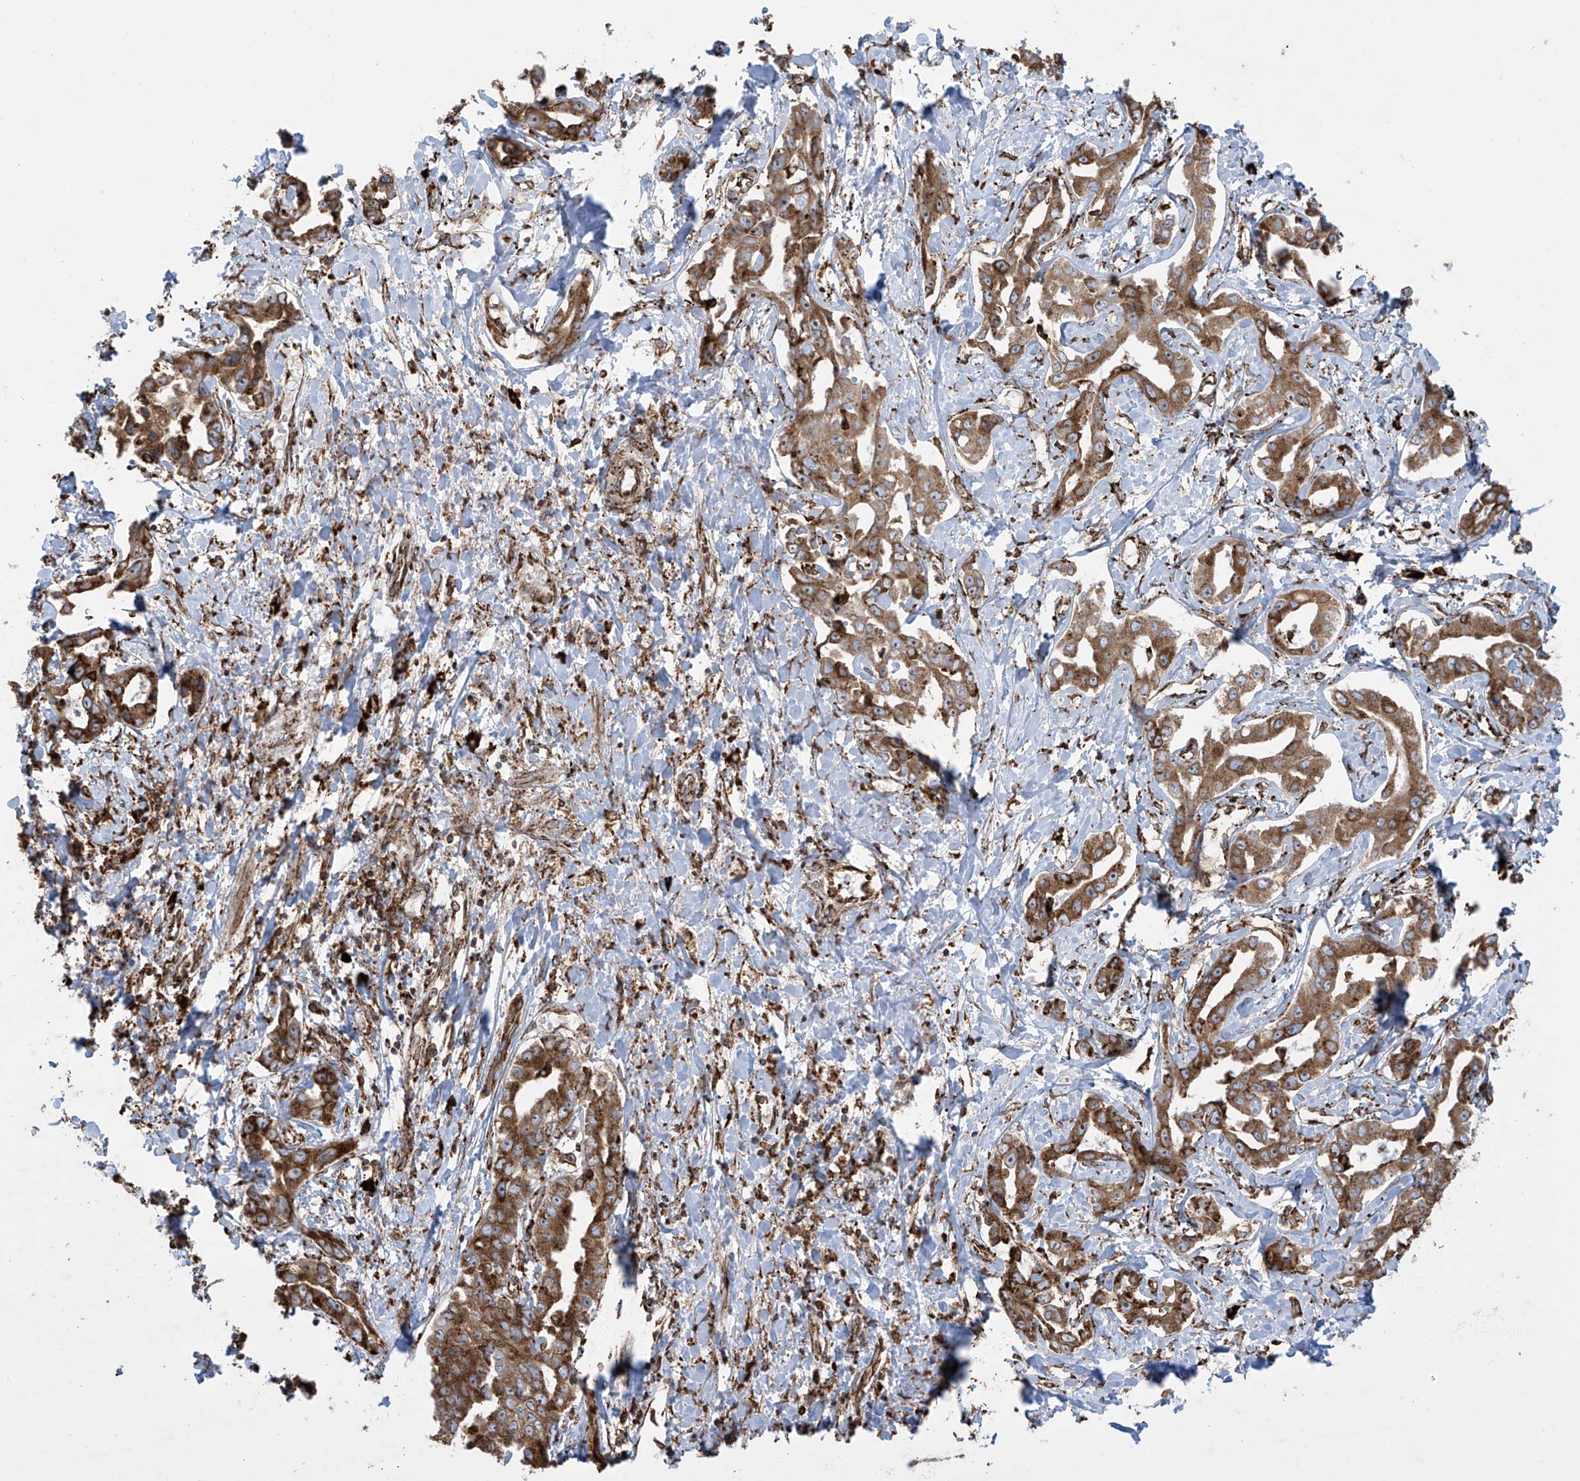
{"staining": {"intensity": "moderate", "quantity": ">75%", "location": "cytoplasmic/membranous"}, "tissue": "liver cancer", "cell_type": "Tumor cells", "image_type": "cancer", "snomed": [{"axis": "morphology", "description": "Cholangiocarcinoma"}, {"axis": "topography", "description": "Liver"}], "caption": "Brown immunohistochemical staining in cholangiocarcinoma (liver) exhibits moderate cytoplasmic/membranous expression in approximately >75% of tumor cells.", "gene": "MX1", "patient": {"sex": "male", "age": 59}}